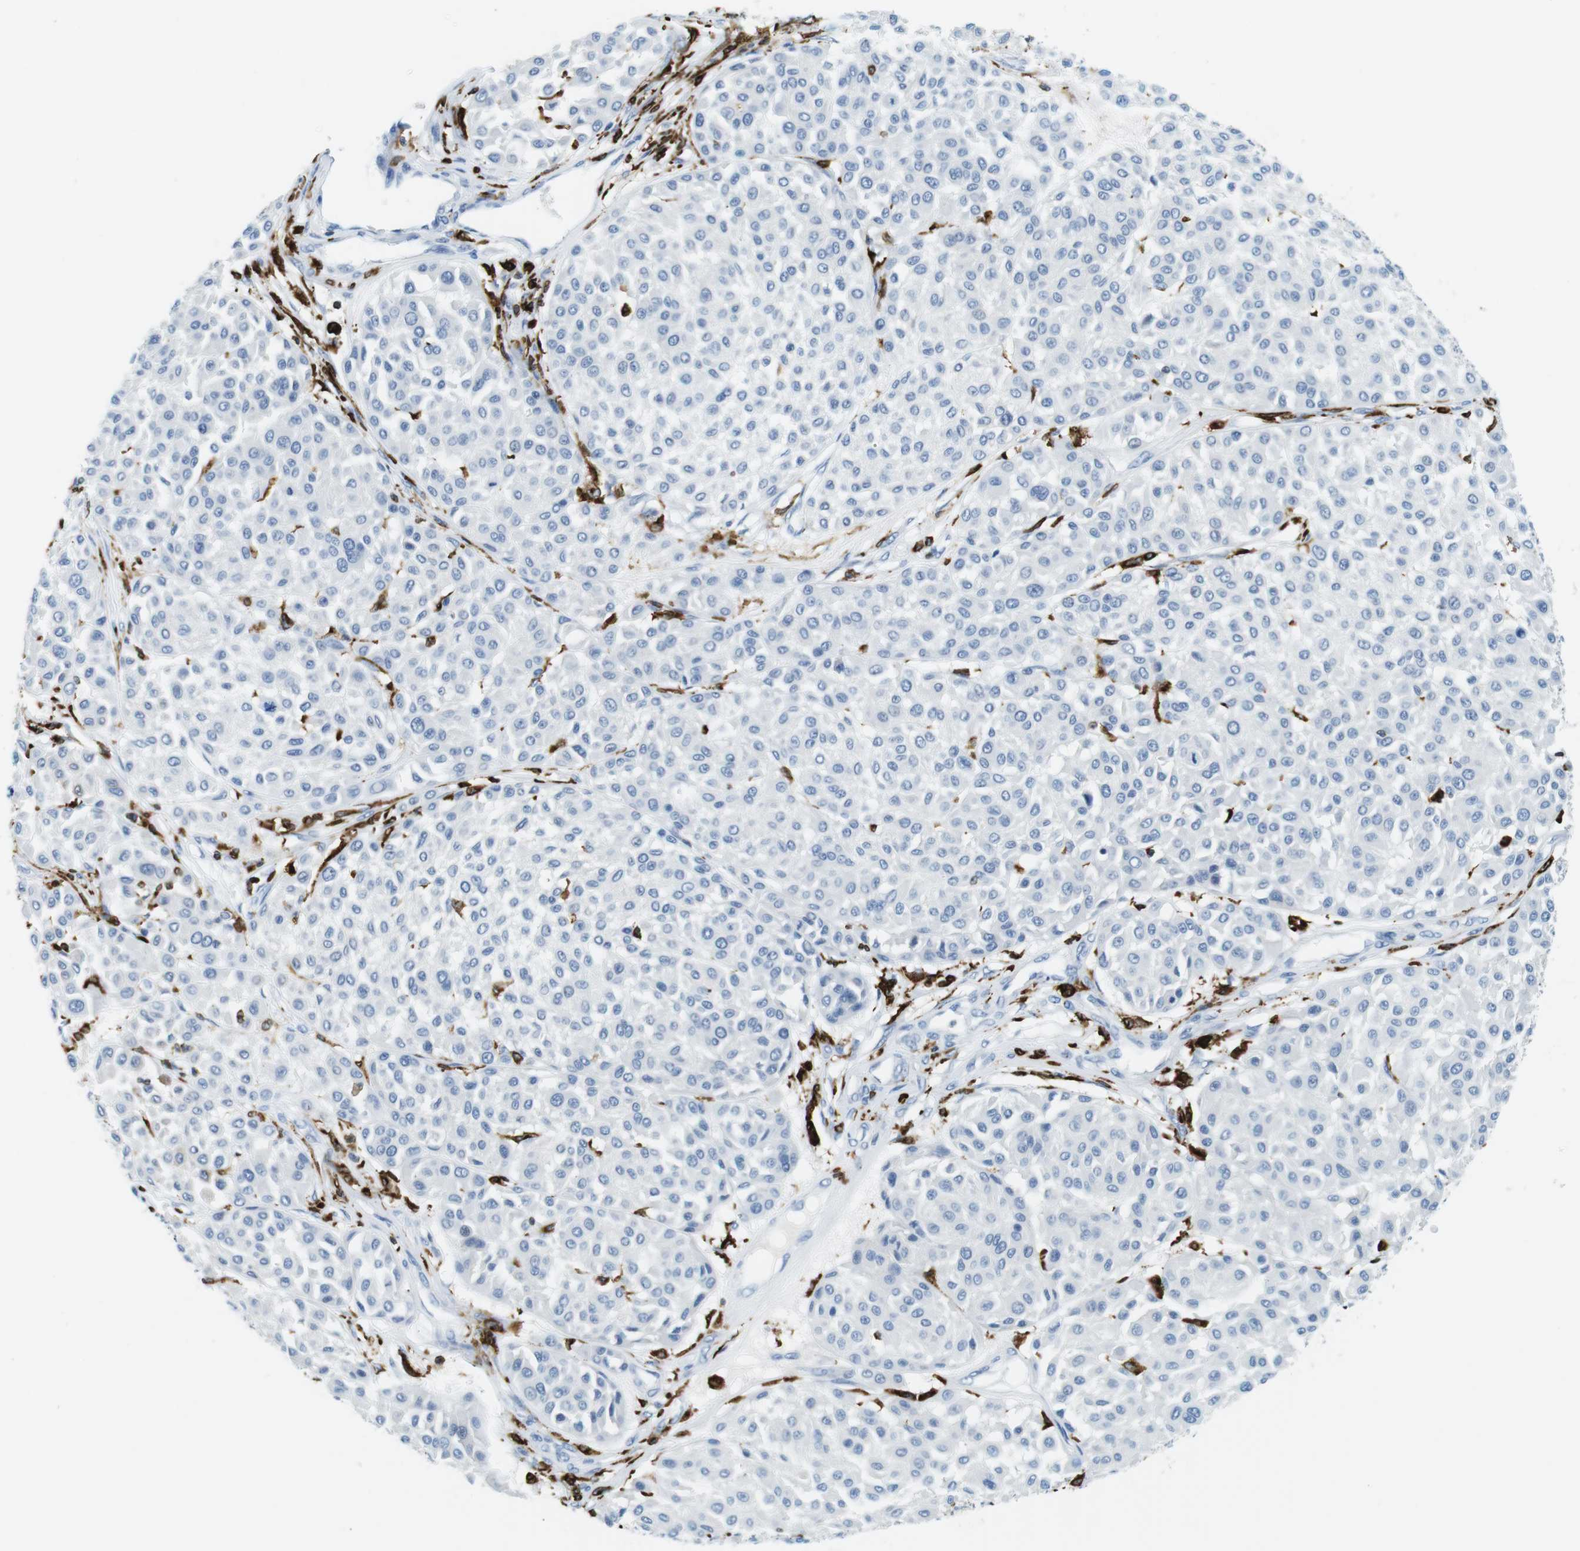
{"staining": {"intensity": "negative", "quantity": "none", "location": "none"}, "tissue": "melanoma", "cell_type": "Tumor cells", "image_type": "cancer", "snomed": [{"axis": "morphology", "description": "Malignant melanoma, Metastatic site"}, {"axis": "topography", "description": "Soft tissue"}], "caption": "A high-resolution histopathology image shows IHC staining of malignant melanoma (metastatic site), which exhibits no significant staining in tumor cells.", "gene": "CIITA", "patient": {"sex": "male", "age": 41}}